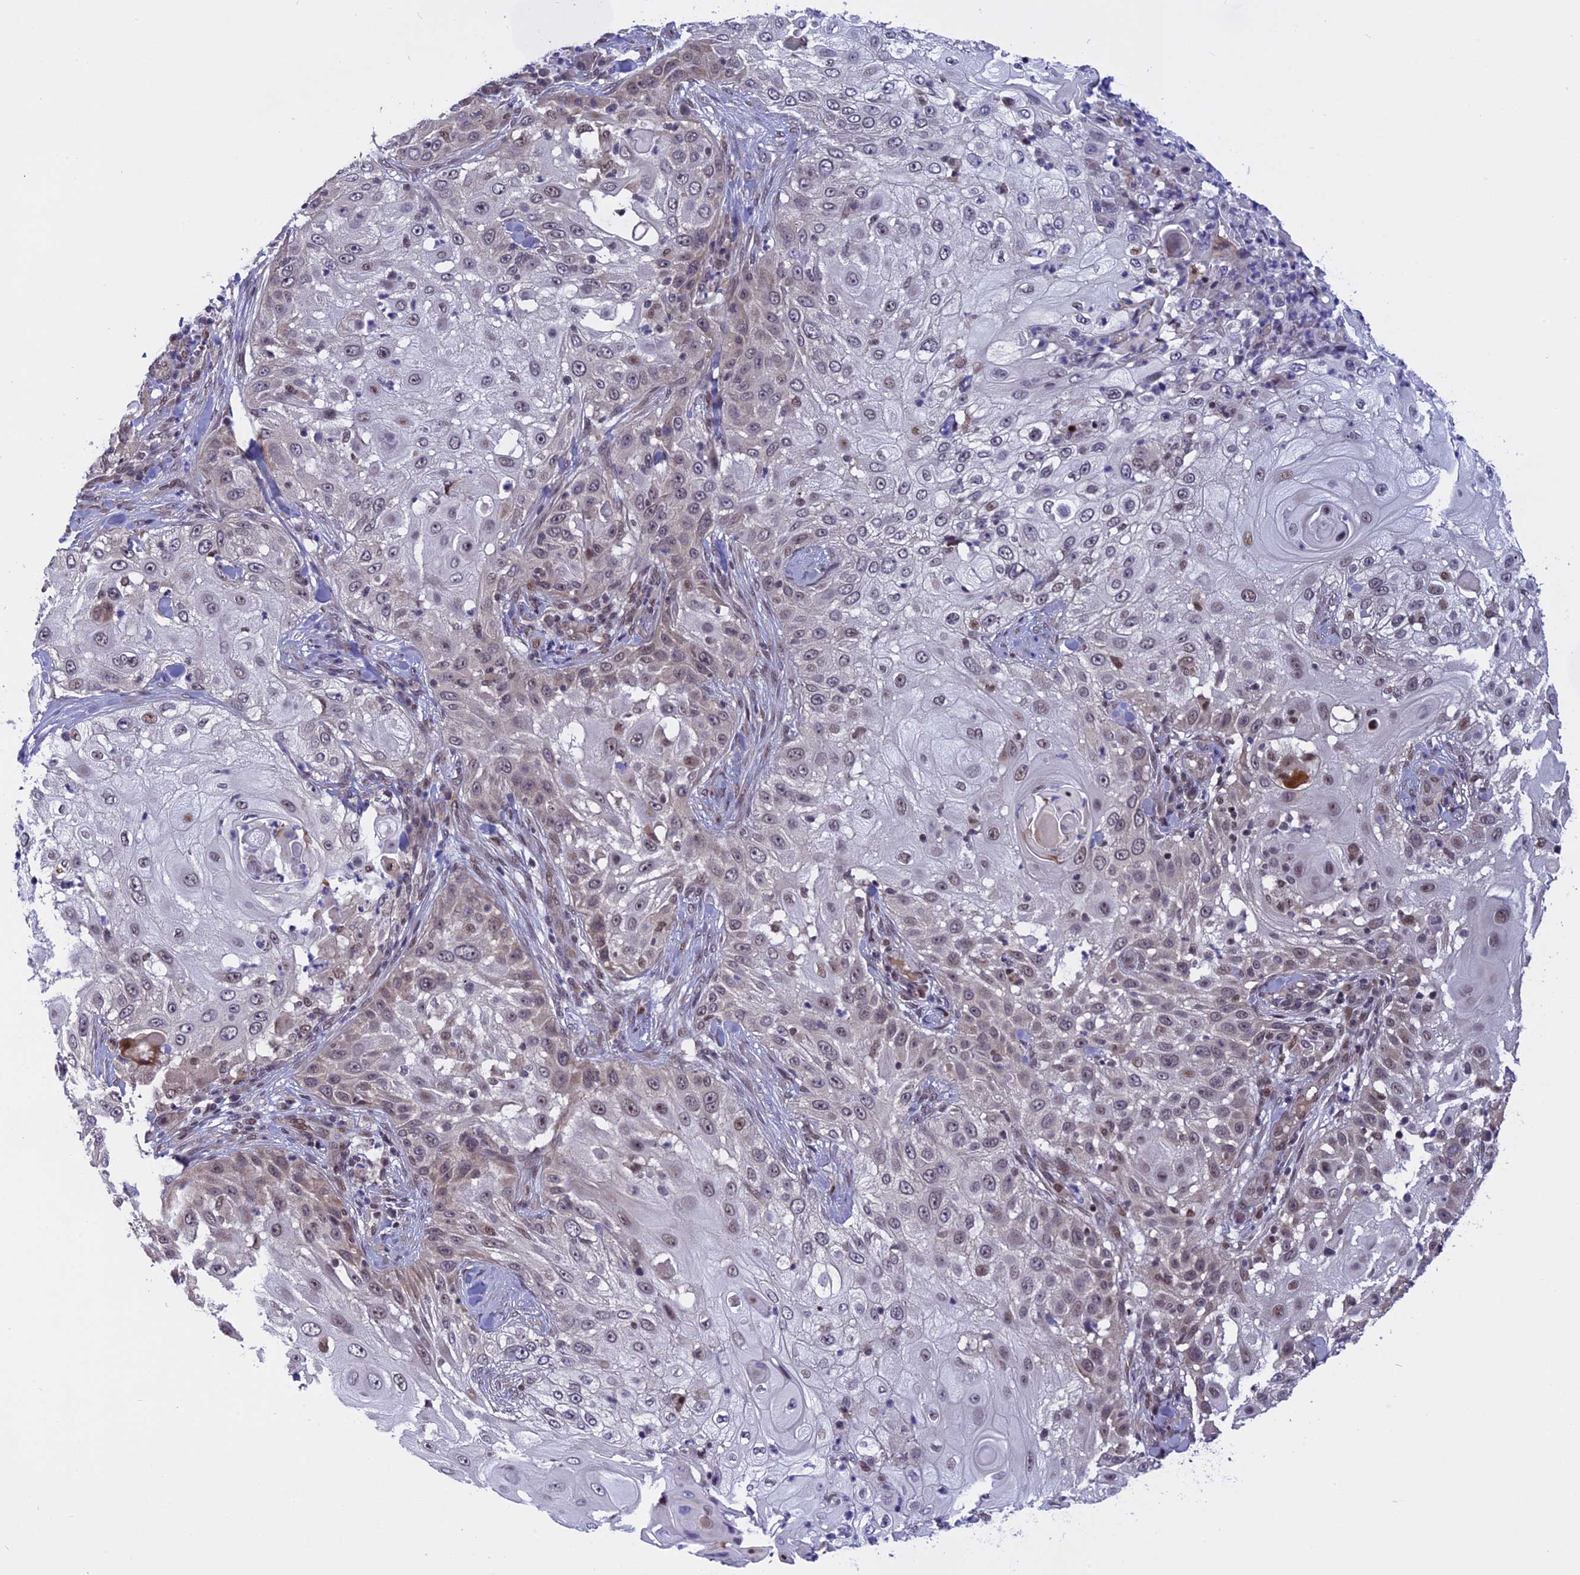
{"staining": {"intensity": "weak", "quantity": "25%-75%", "location": "nuclear"}, "tissue": "skin cancer", "cell_type": "Tumor cells", "image_type": "cancer", "snomed": [{"axis": "morphology", "description": "Squamous cell carcinoma, NOS"}, {"axis": "topography", "description": "Skin"}], "caption": "Human squamous cell carcinoma (skin) stained with a brown dye displays weak nuclear positive staining in about 25%-75% of tumor cells.", "gene": "POLR2C", "patient": {"sex": "female", "age": 44}}